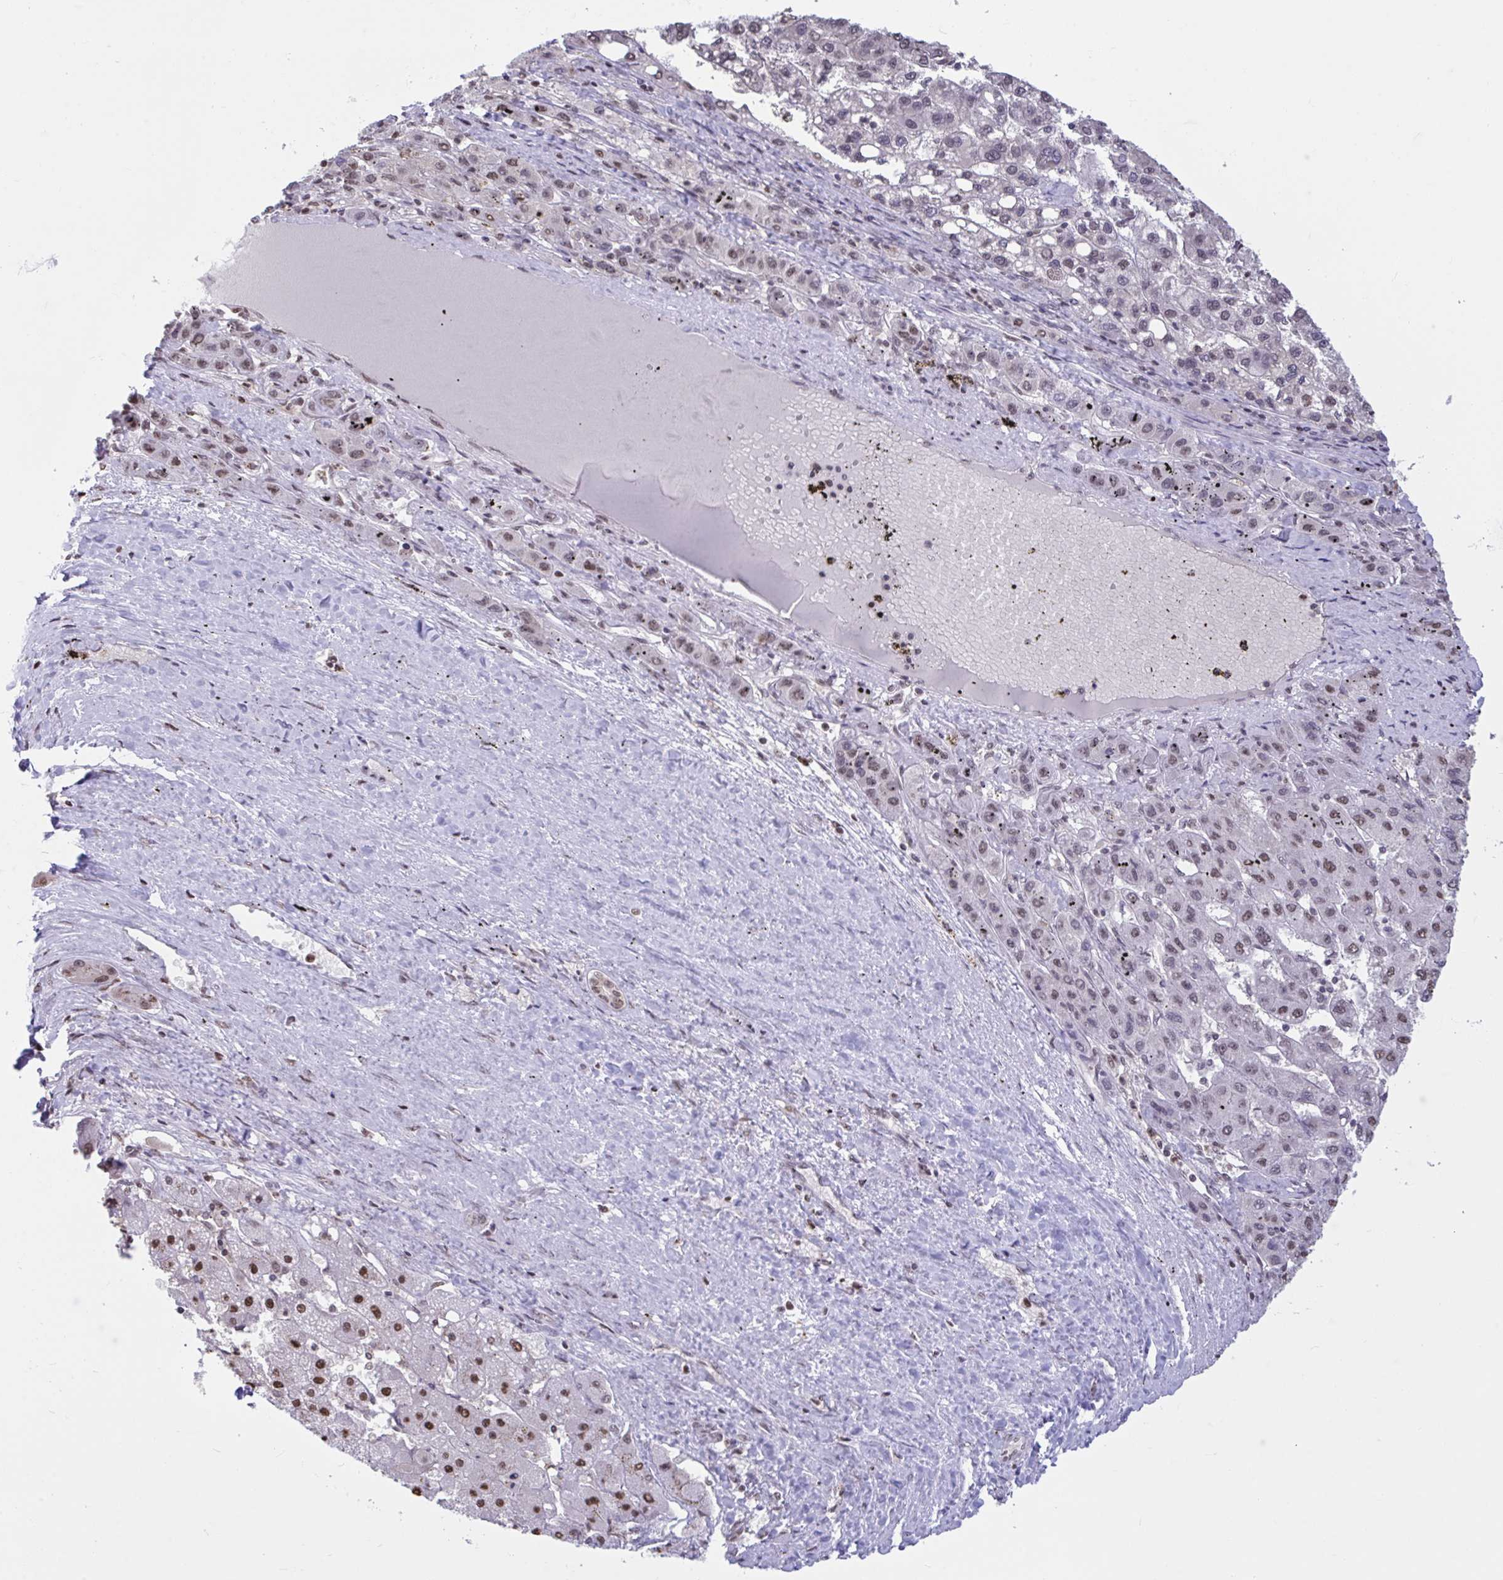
{"staining": {"intensity": "weak", "quantity": ">75%", "location": "nuclear"}, "tissue": "liver cancer", "cell_type": "Tumor cells", "image_type": "cancer", "snomed": [{"axis": "morphology", "description": "Carcinoma, Hepatocellular, NOS"}, {"axis": "topography", "description": "Liver"}], "caption": "A brown stain highlights weak nuclear expression of a protein in liver cancer tumor cells.", "gene": "HNRNPDL", "patient": {"sex": "female", "age": 82}}